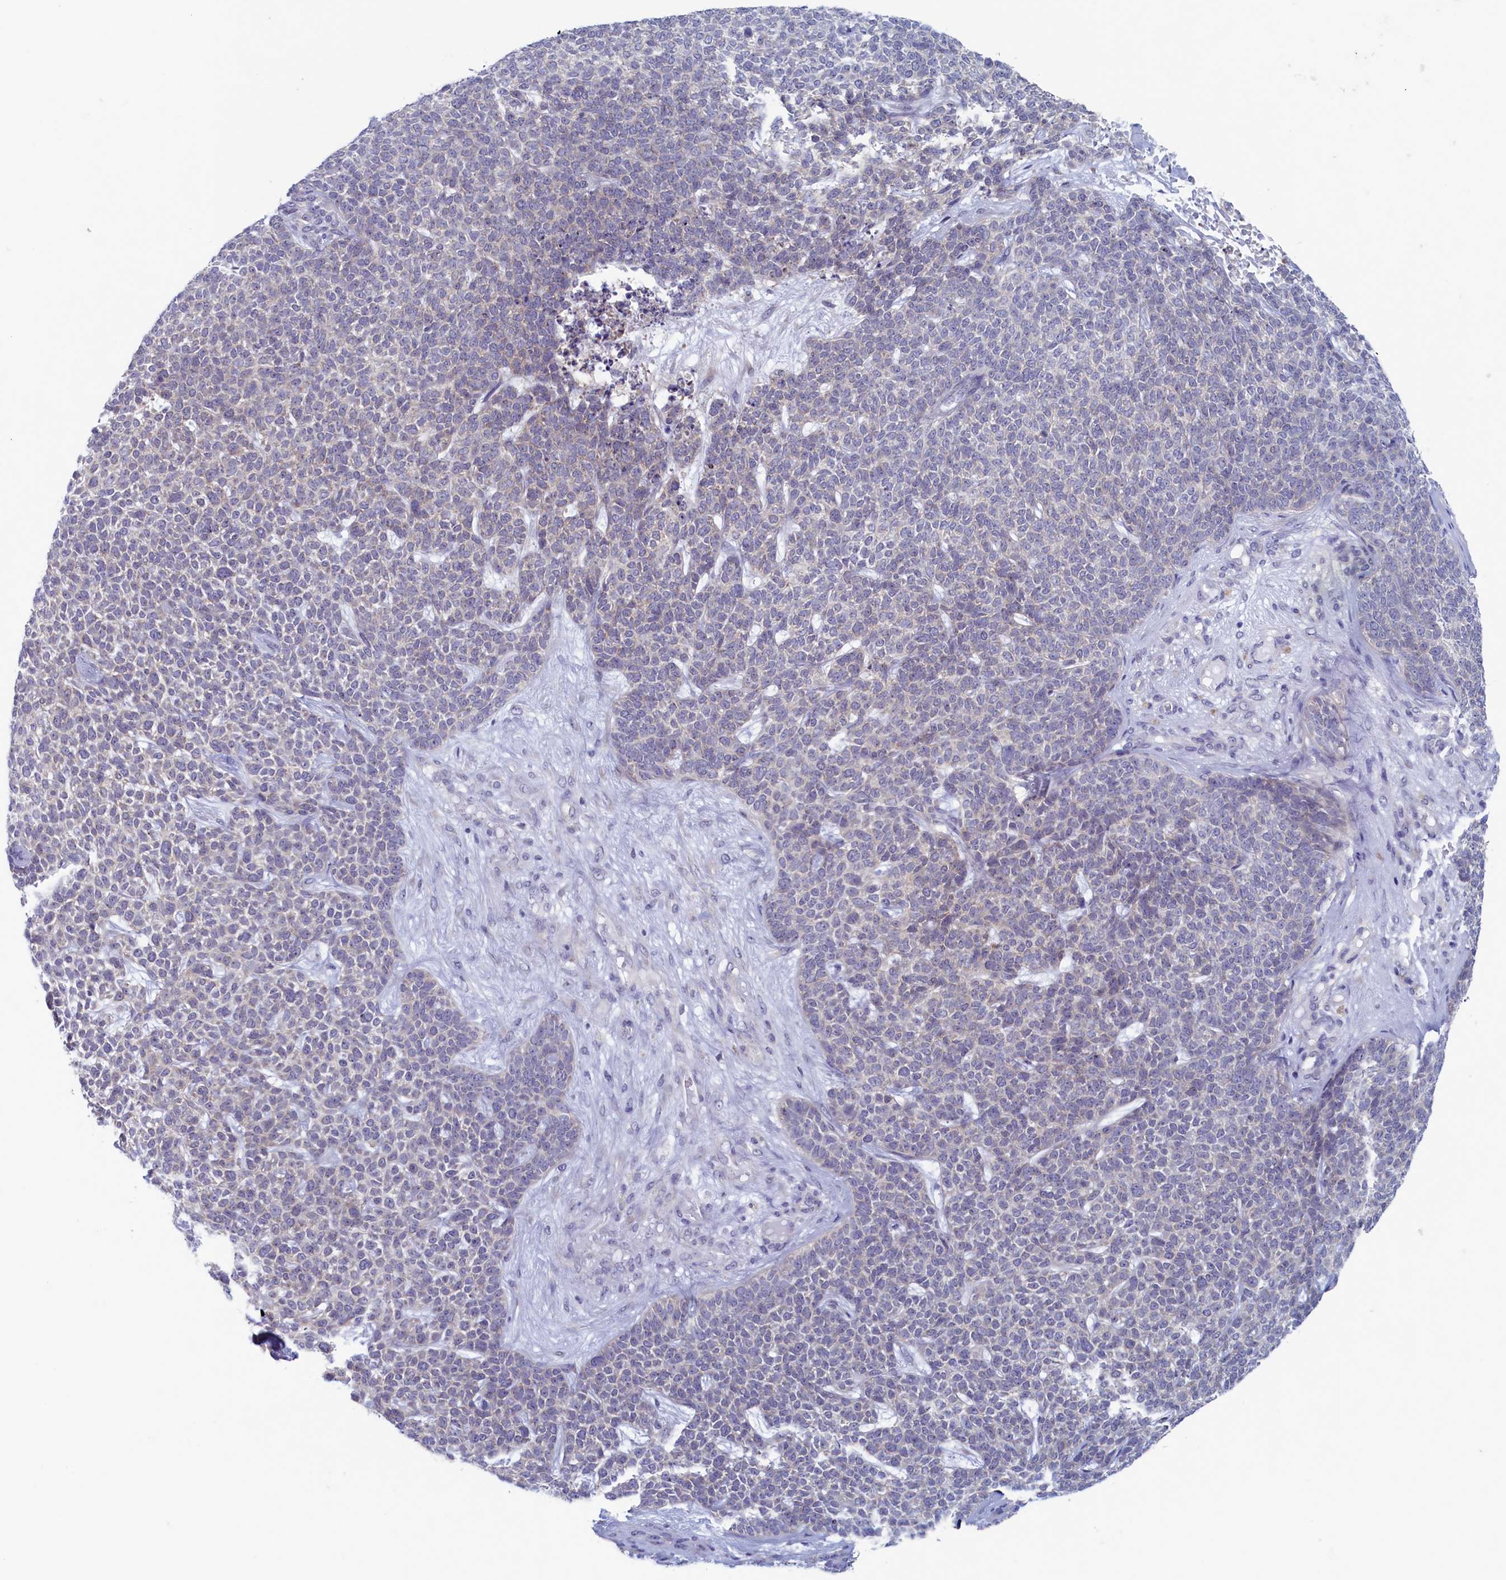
{"staining": {"intensity": "negative", "quantity": "none", "location": "none"}, "tissue": "skin cancer", "cell_type": "Tumor cells", "image_type": "cancer", "snomed": [{"axis": "morphology", "description": "Basal cell carcinoma"}, {"axis": "topography", "description": "Skin"}], "caption": "Immunohistochemistry micrograph of human basal cell carcinoma (skin) stained for a protein (brown), which reveals no expression in tumor cells.", "gene": "WDR76", "patient": {"sex": "female", "age": 84}}